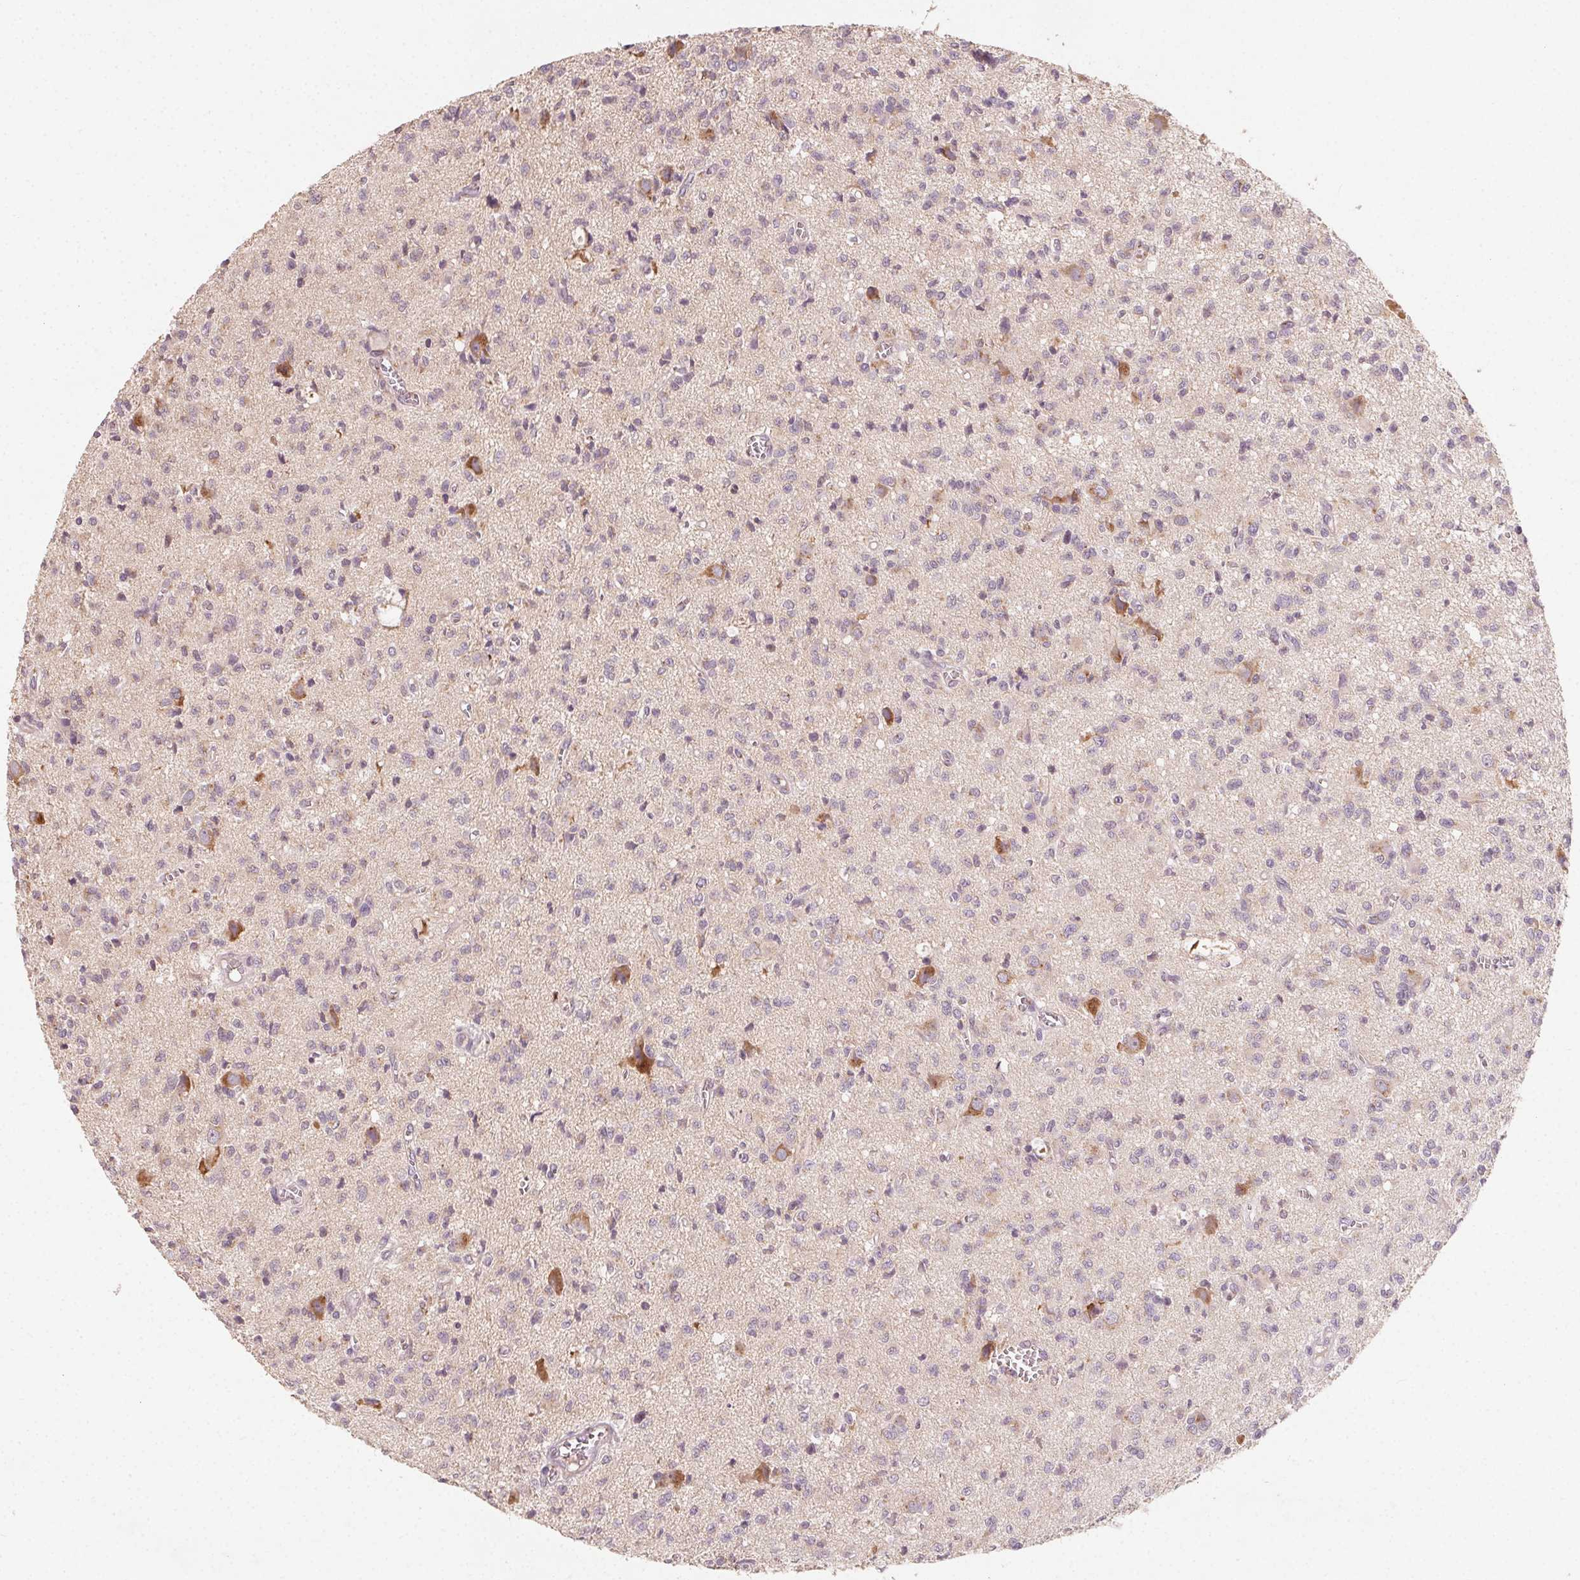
{"staining": {"intensity": "negative", "quantity": "none", "location": "none"}, "tissue": "glioma", "cell_type": "Tumor cells", "image_type": "cancer", "snomed": [{"axis": "morphology", "description": "Glioma, malignant, Low grade"}, {"axis": "topography", "description": "Brain"}], "caption": "This is an IHC photomicrograph of malignant low-grade glioma. There is no positivity in tumor cells.", "gene": "AP1S1", "patient": {"sex": "male", "age": 64}}